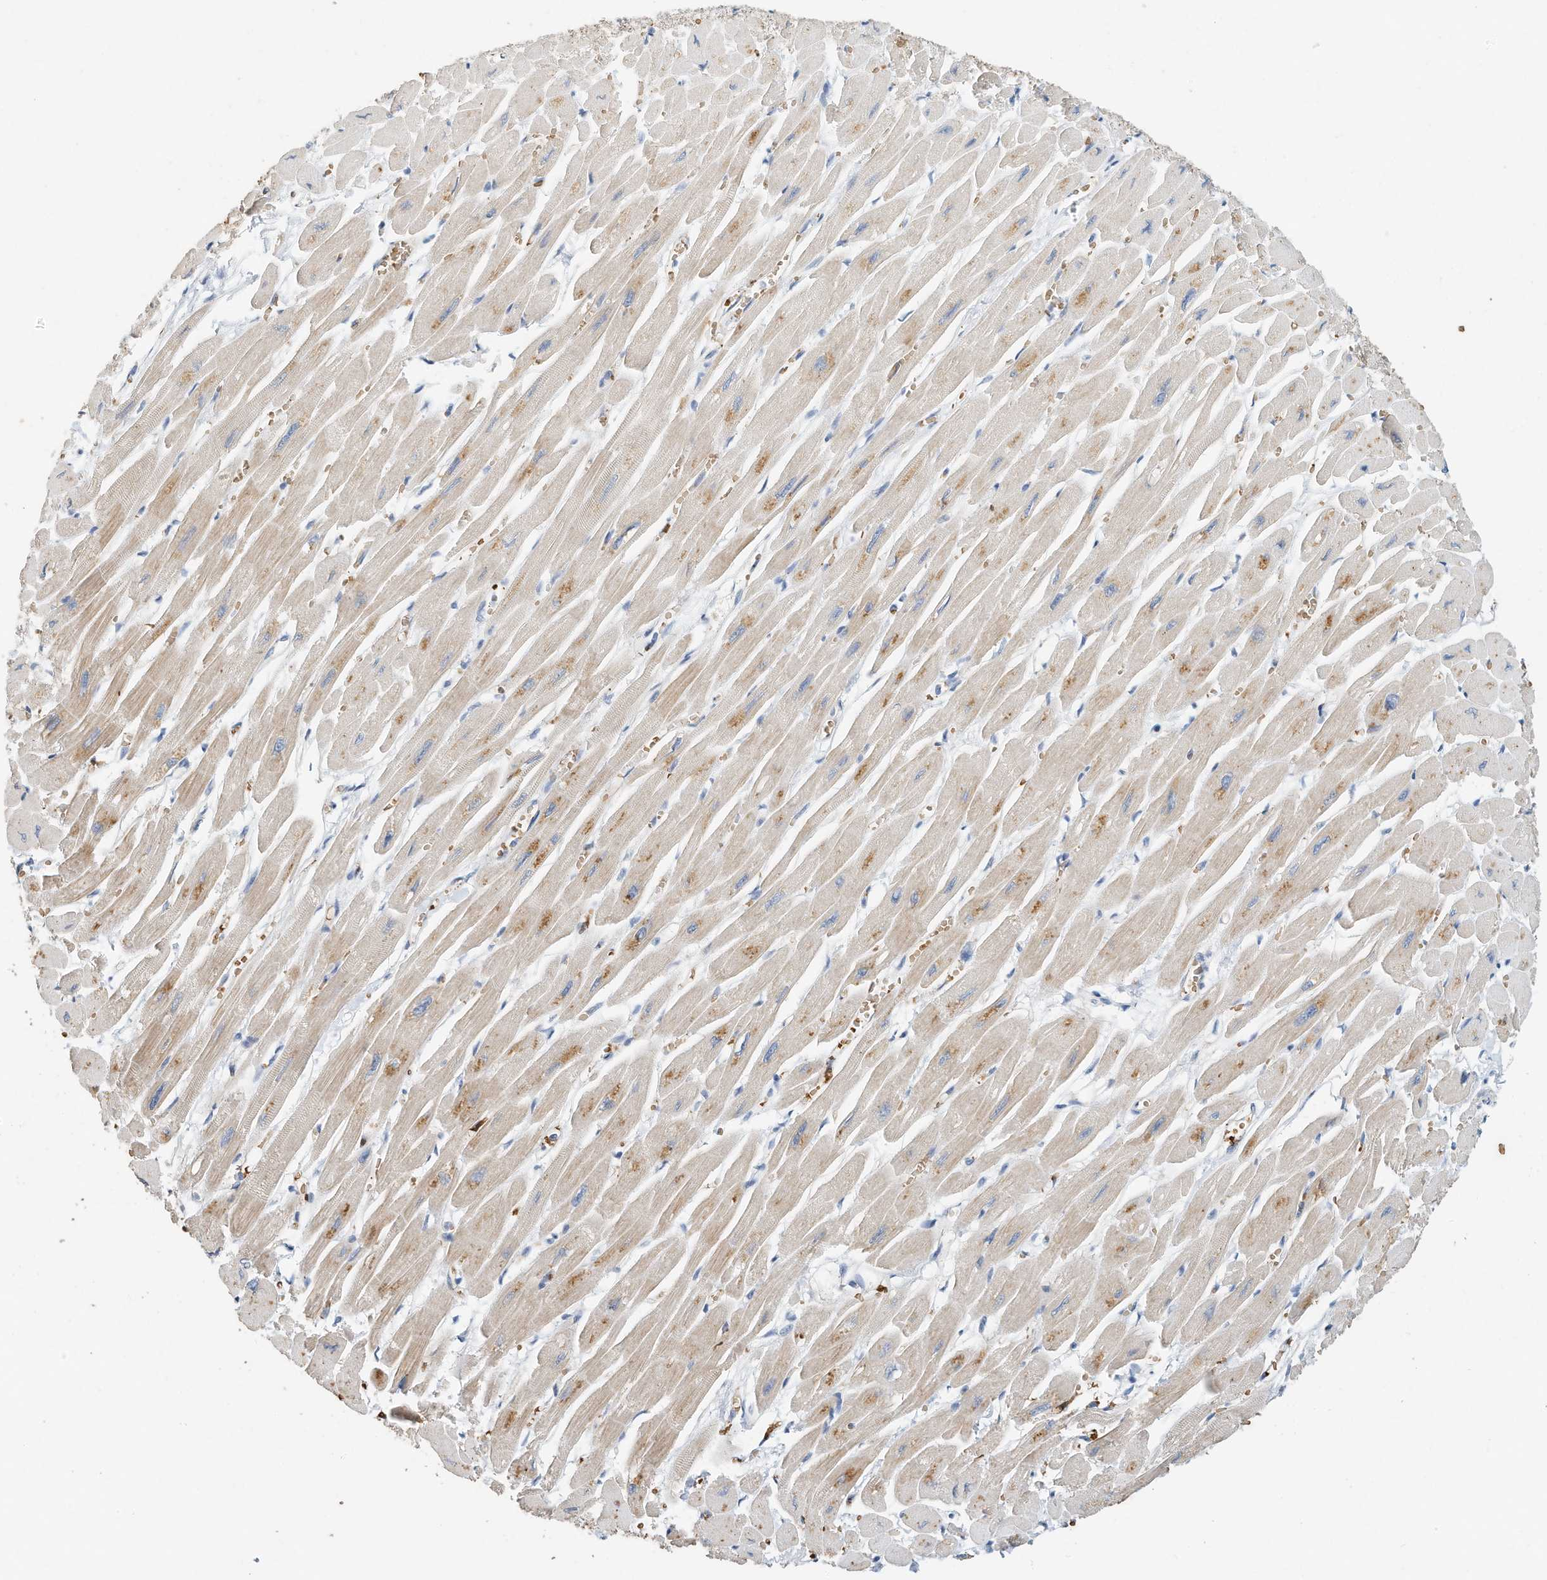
{"staining": {"intensity": "weak", "quantity": "25%-75%", "location": "cytoplasmic/membranous"}, "tissue": "heart muscle", "cell_type": "Cardiomyocytes", "image_type": "normal", "snomed": [{"axis": "morphology", "description": "Normal tissue, NOS"}, {"axis": "topography", "description": "Heart"}], "caption": "Protein expression analysis of unremarkable heart muscle exhibits weak cytoplasmic/membranous expression in about 25%-75% of cardiomyocytes. Nuclei are stained in blue.", "gene": "RCAN3", "patient": {"sex": "female", "age": 54}}